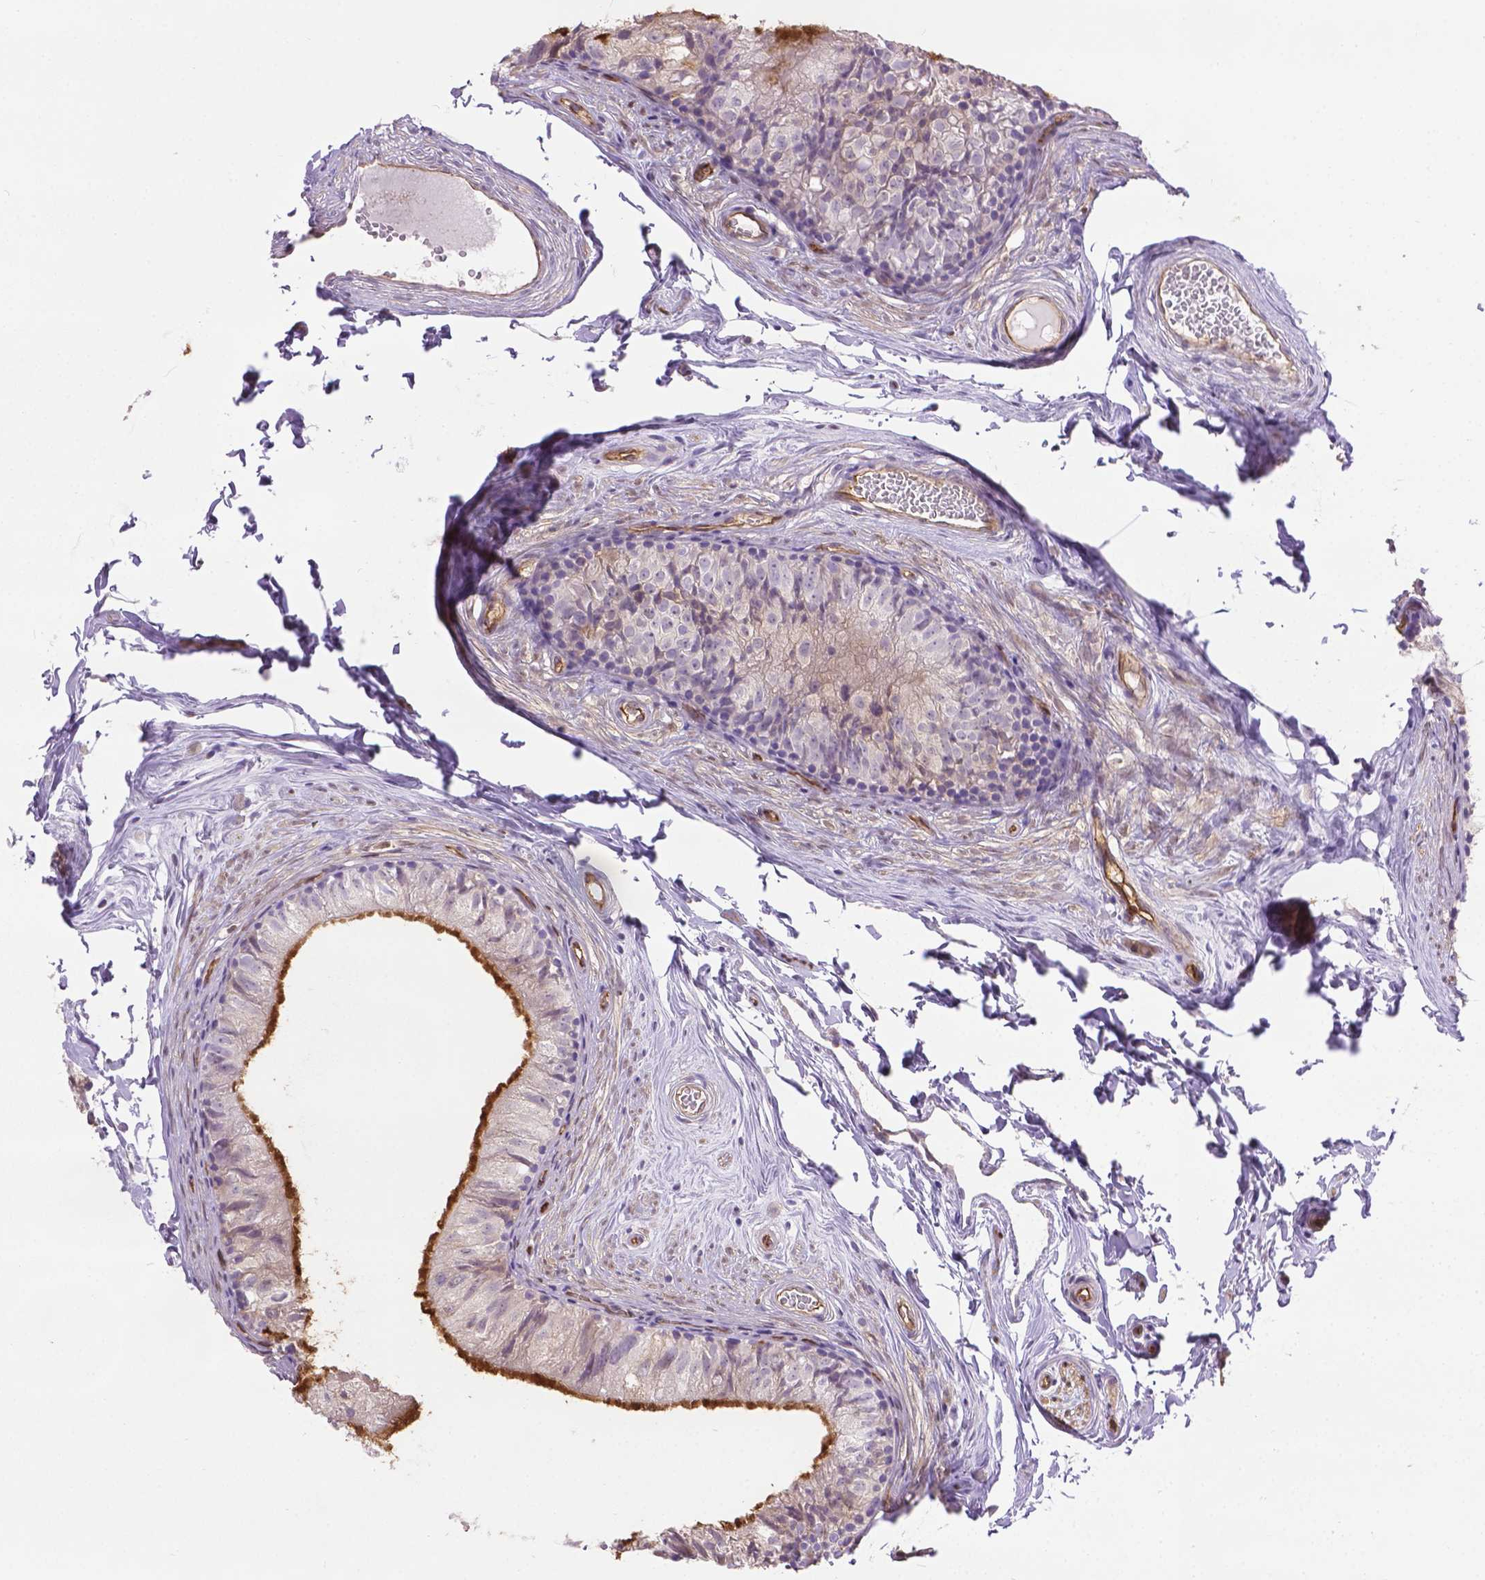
{"staining": {"intensity": "strong", "quantity": "<25%", "location": "cytoplasmic/membranous"}, "tissue": "epididymis", "cell_type": "Glandular cells", "image_type": "normal", "snomed": [{"axis": "morphology", "description": "Normal tissue, NOS"}, {"axis": "topography", "description": "Epididymis"}], "caption": "Strong cytoplasmic/membranous positivity is appreciated in about <25% of glandular cells in benign epididymis. (DAB IHC with brightfield microscopy, high magnification).", "gene": "CLIC4", "patient": {"sex": "male", "age": 45}}